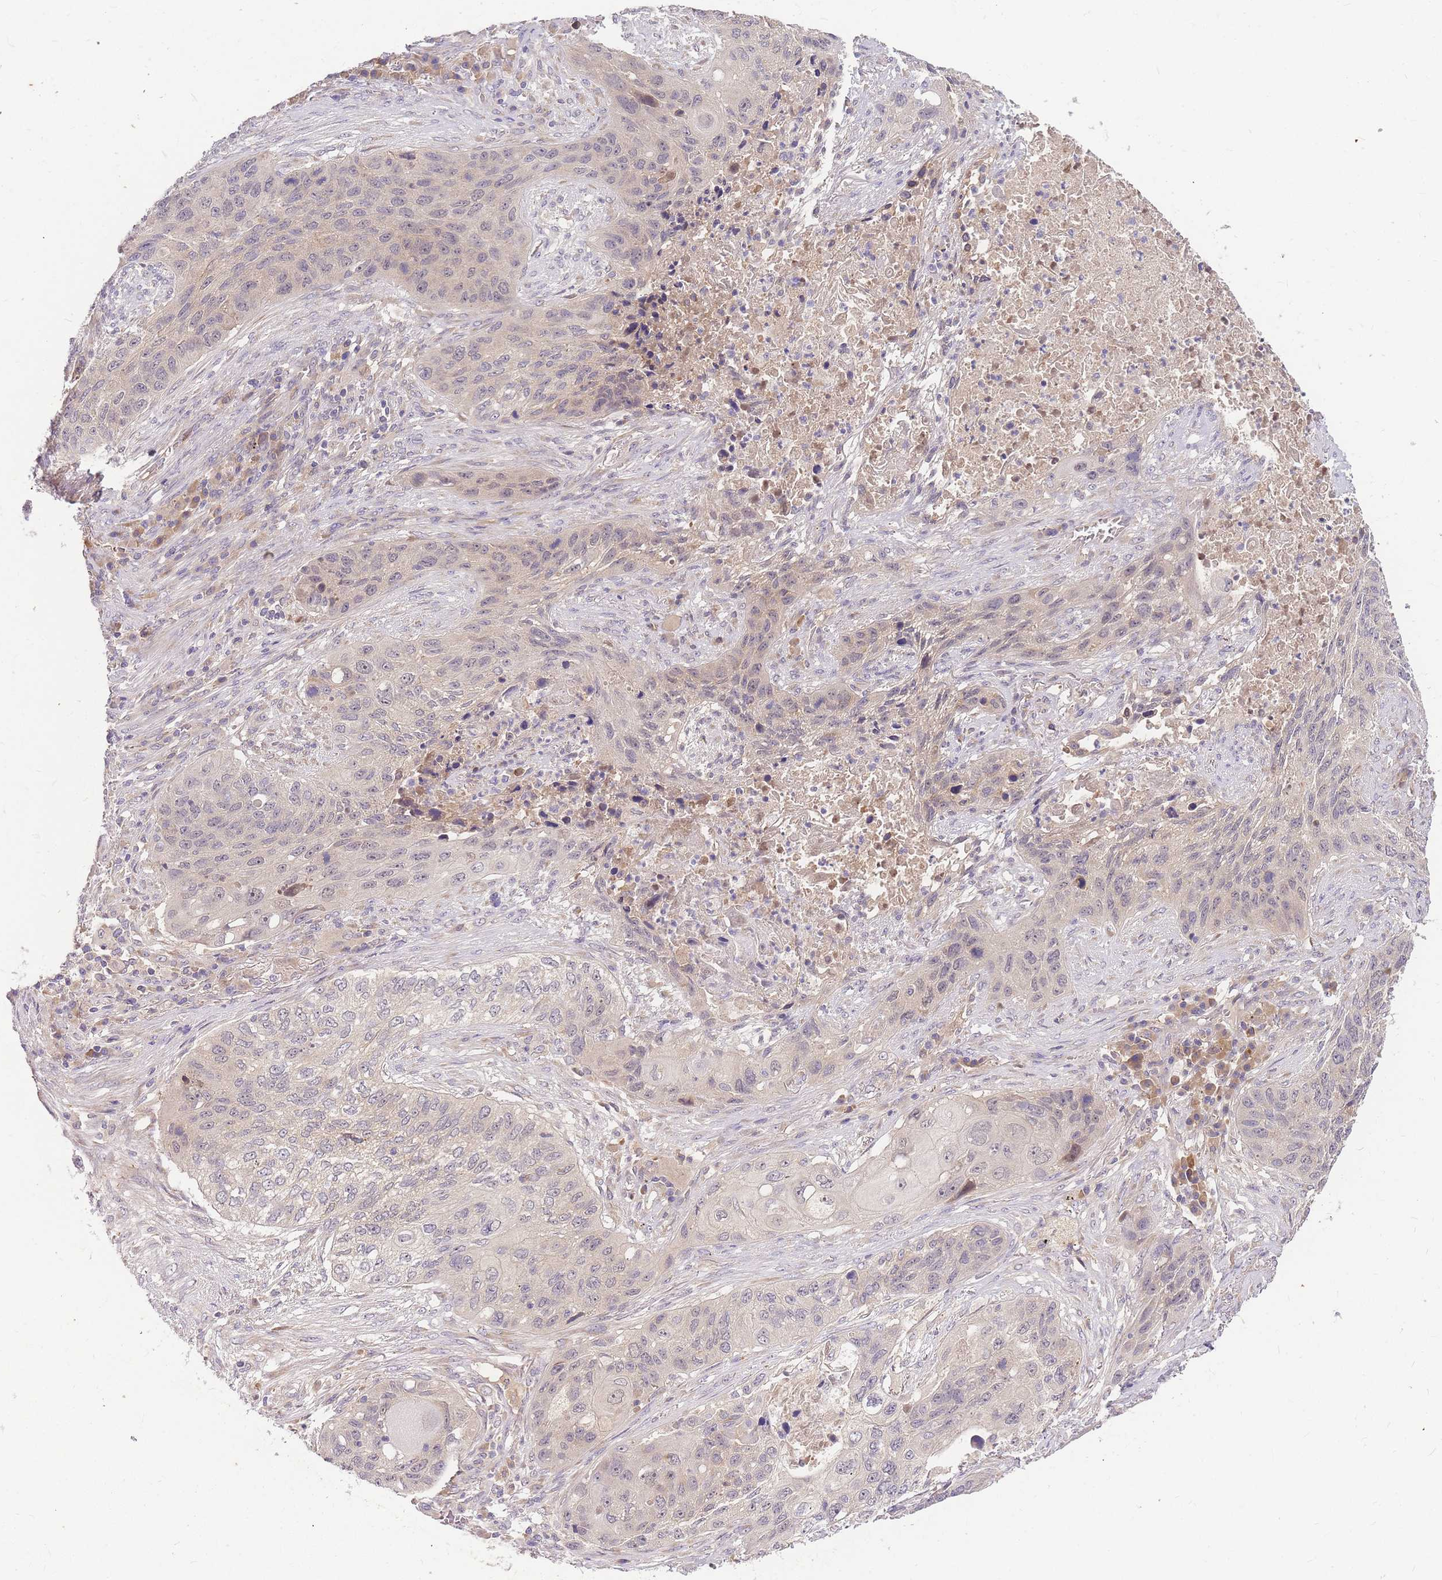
{"staining": {"intensity": "negative", "quantity": "none", "location": "none"}, "tissue": "lung cancer", "cell_type": "Tumor cells", "image_type": "cancer", "snomed": [{"axis": "morphology", "description": "Squamous cell carcinoma, NOS"}, {"axis": "topography", "description": "Lung"}], "caption": "Tumor cells are negative for brown protein staining in lung cancer (squamous cell carcinoma).", "gene": "ZNF577", "patient": {"sex": "female", "age": 63}}